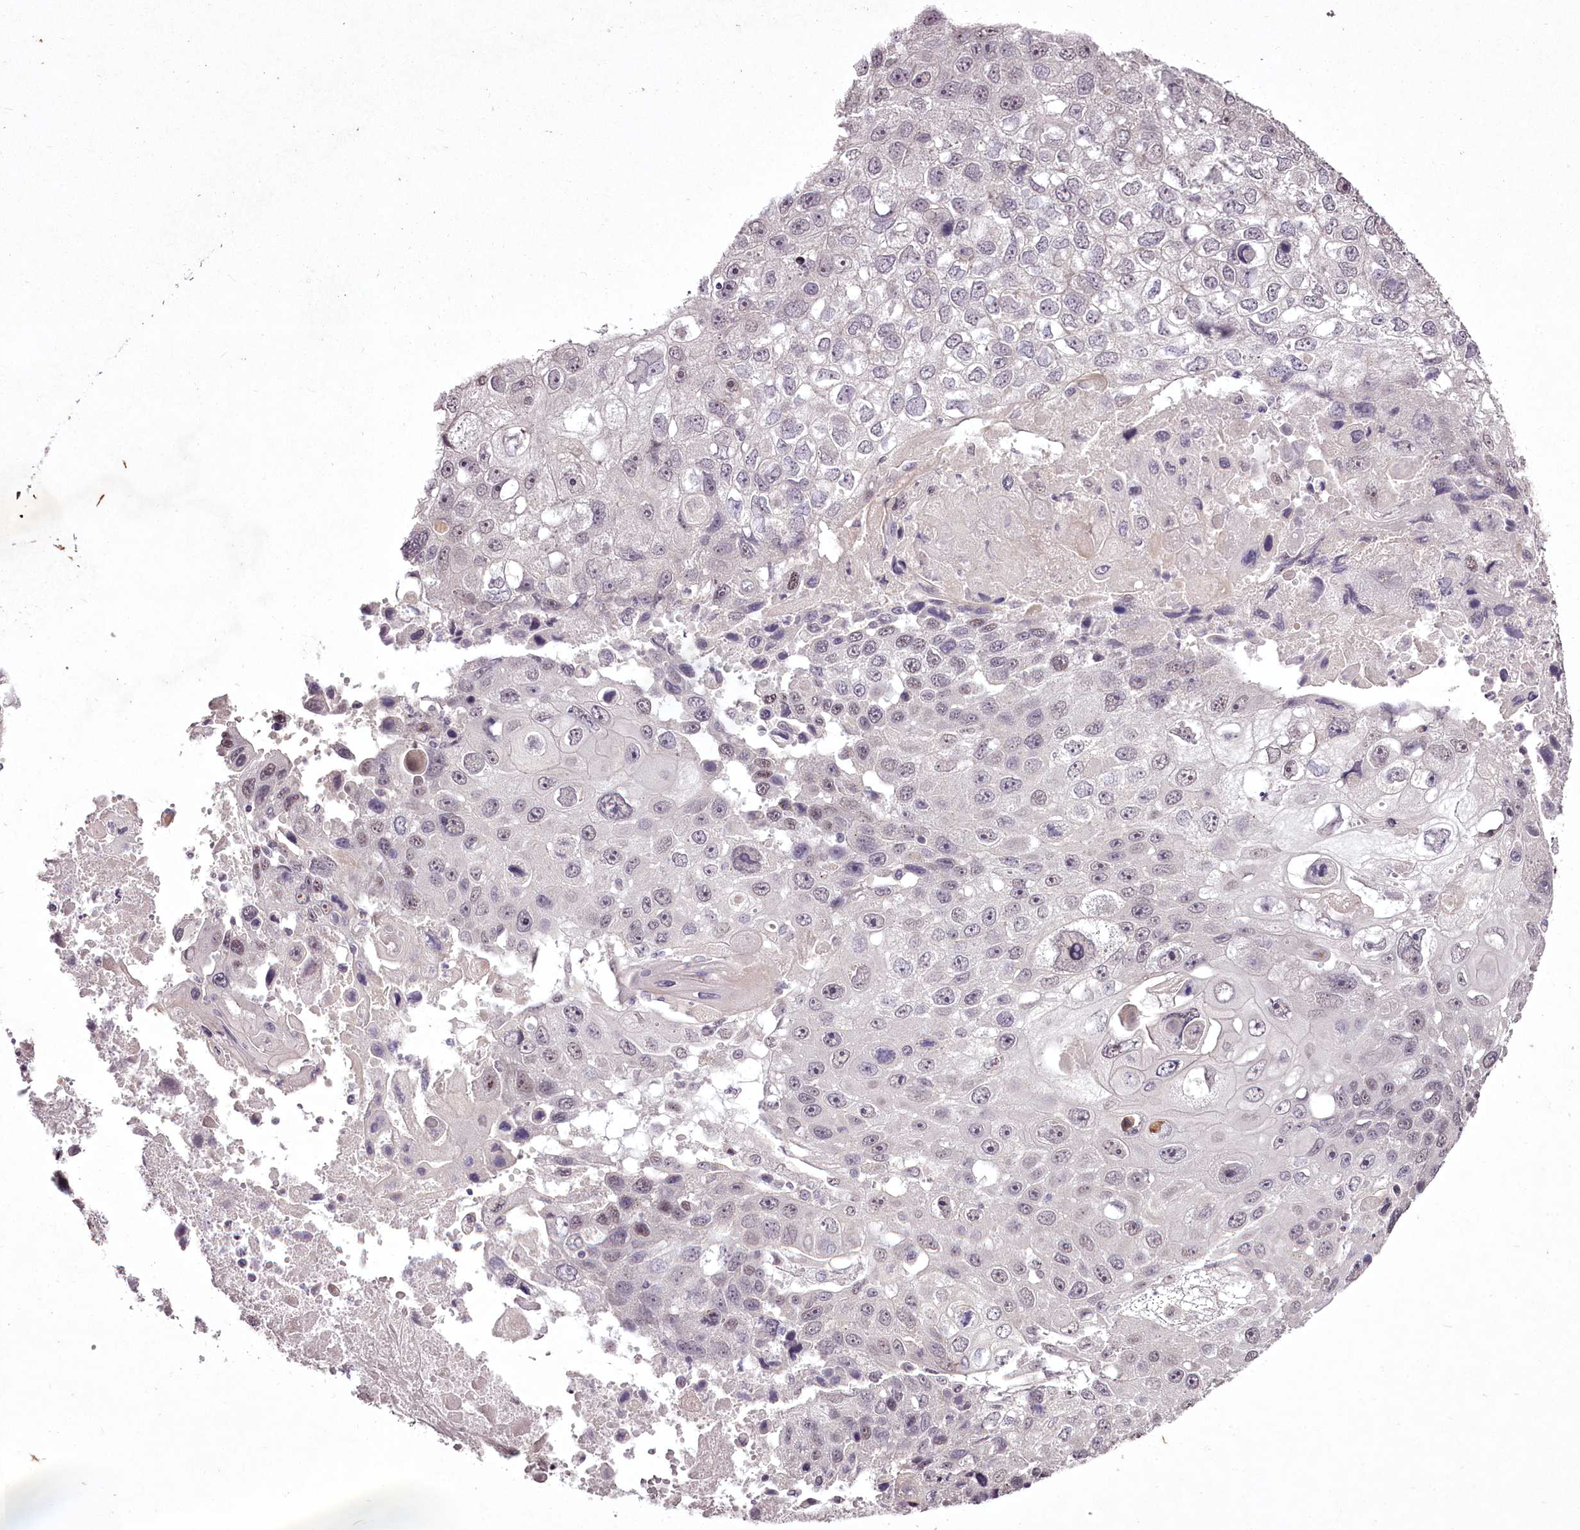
{"staining": {"intensity": "negative", "quantity": "none", "location": "none"}, "tissue": "lung cancer", "cell_type": "Tumor cells", "image_type": "cancer", "snomed": [{"axis": "morphology", "description": "Squamous cell carcinoma, NOS"}, {"axis": "topography", "description": "Lung"}], "caption": "The image shows no significant staining in tumor cells of lung cancer. Nuclei are stained in blue.", "gene": "C1orf56", "patient": {"sex": "male", "age": 61}}